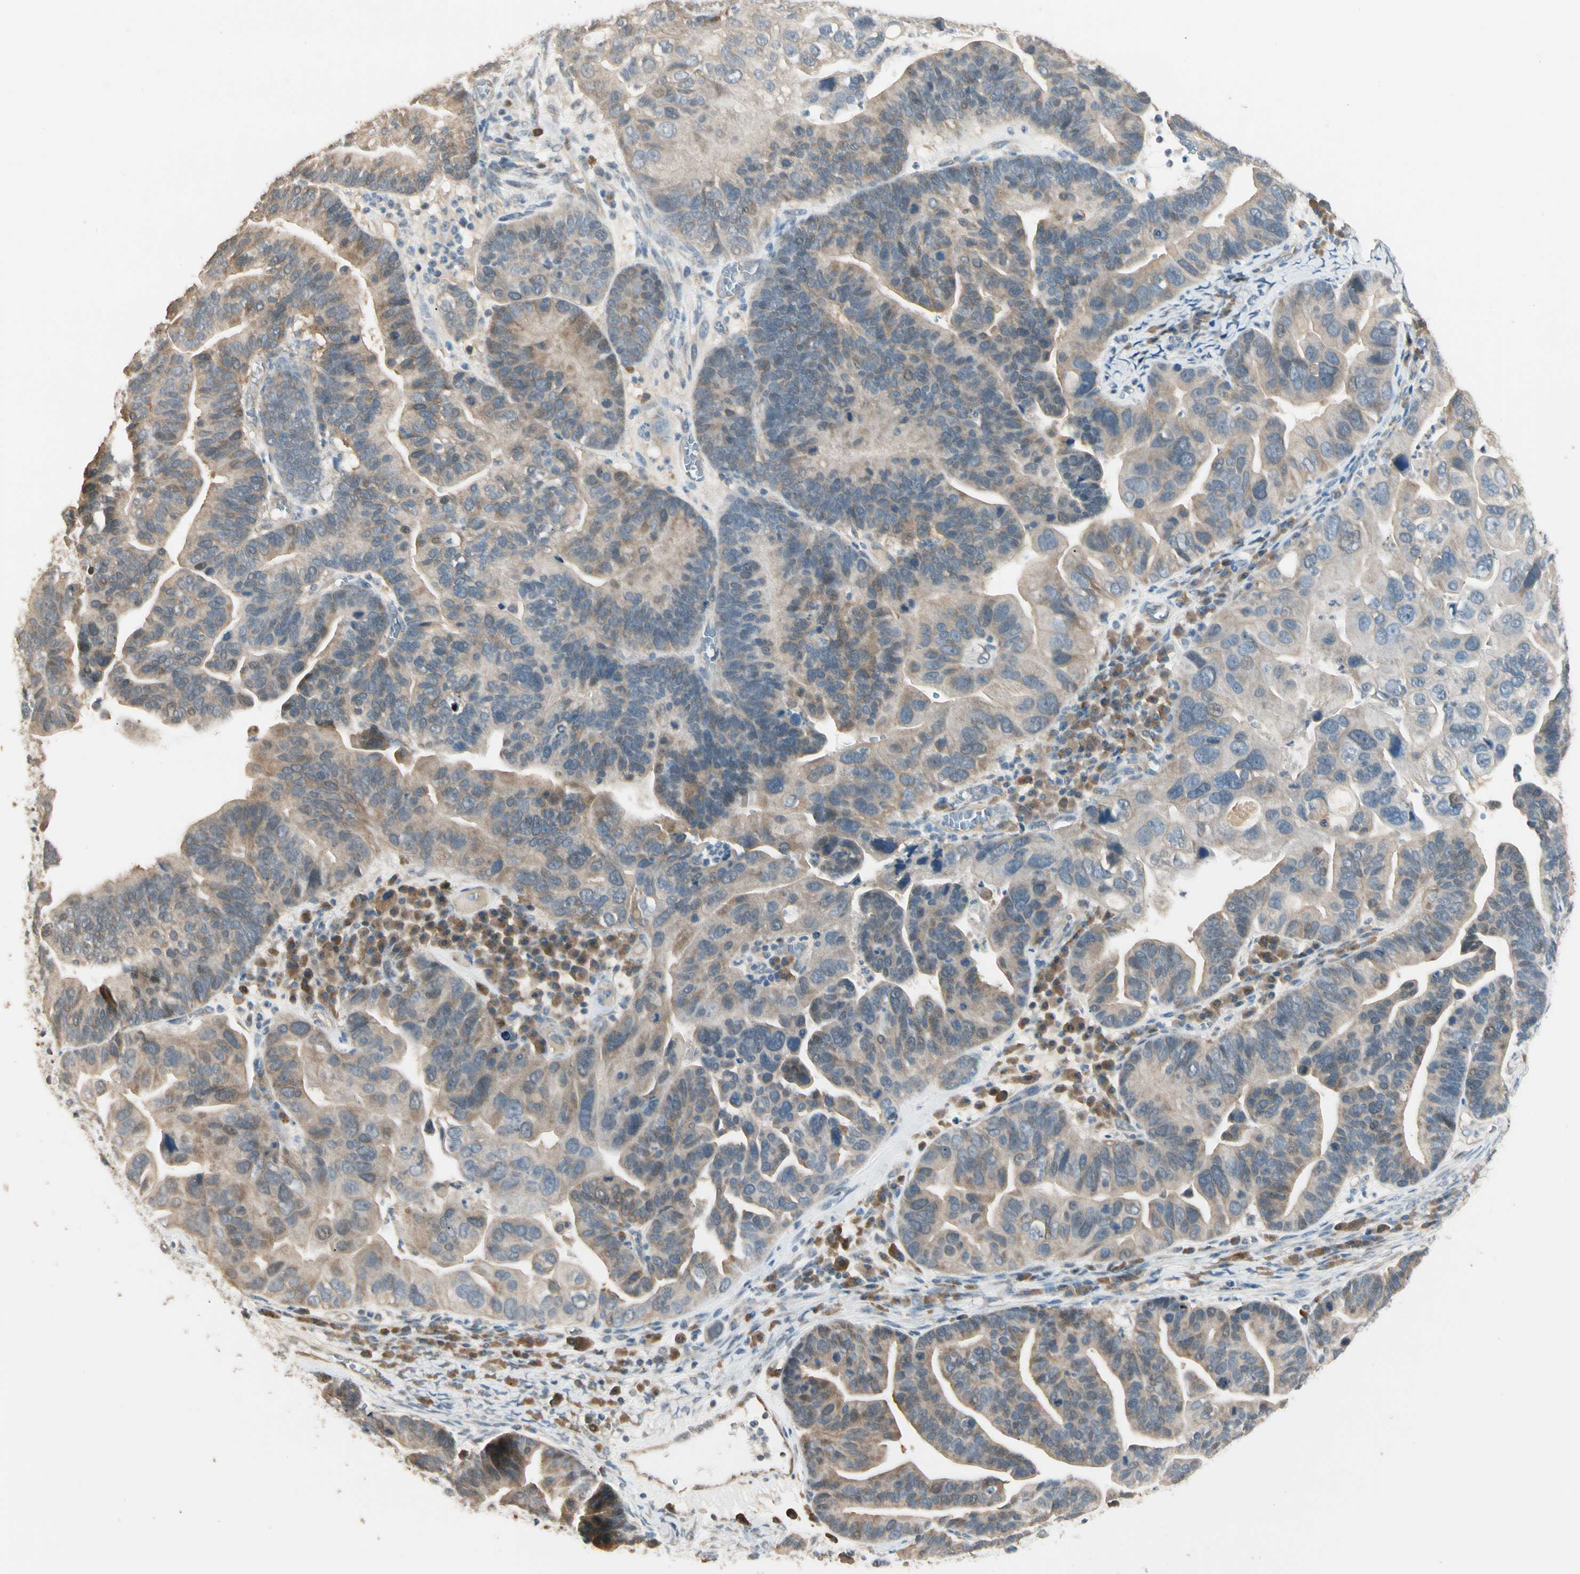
{"staining": {"intensity": "moderate", "quantity": "<25%", "location": "cytoplasmic/membranous"}, "tissue": "ovarian cancer", "cell_type": "Tumor cells", "image_type": "cancer", "snomed": [{"axis": "morphology", "description": "Cystadenocarcinoma, serous, NOS"}, {"axis": "topography", "description": "Ovary"}], "caption": "Tumor cells display moderate cytoplasmic/membranous staining in about <25% of cells in ovarian serous cystadenocarcinoma.", "gene": "GNE", "patient": {"sex": "female", "age": 56}}